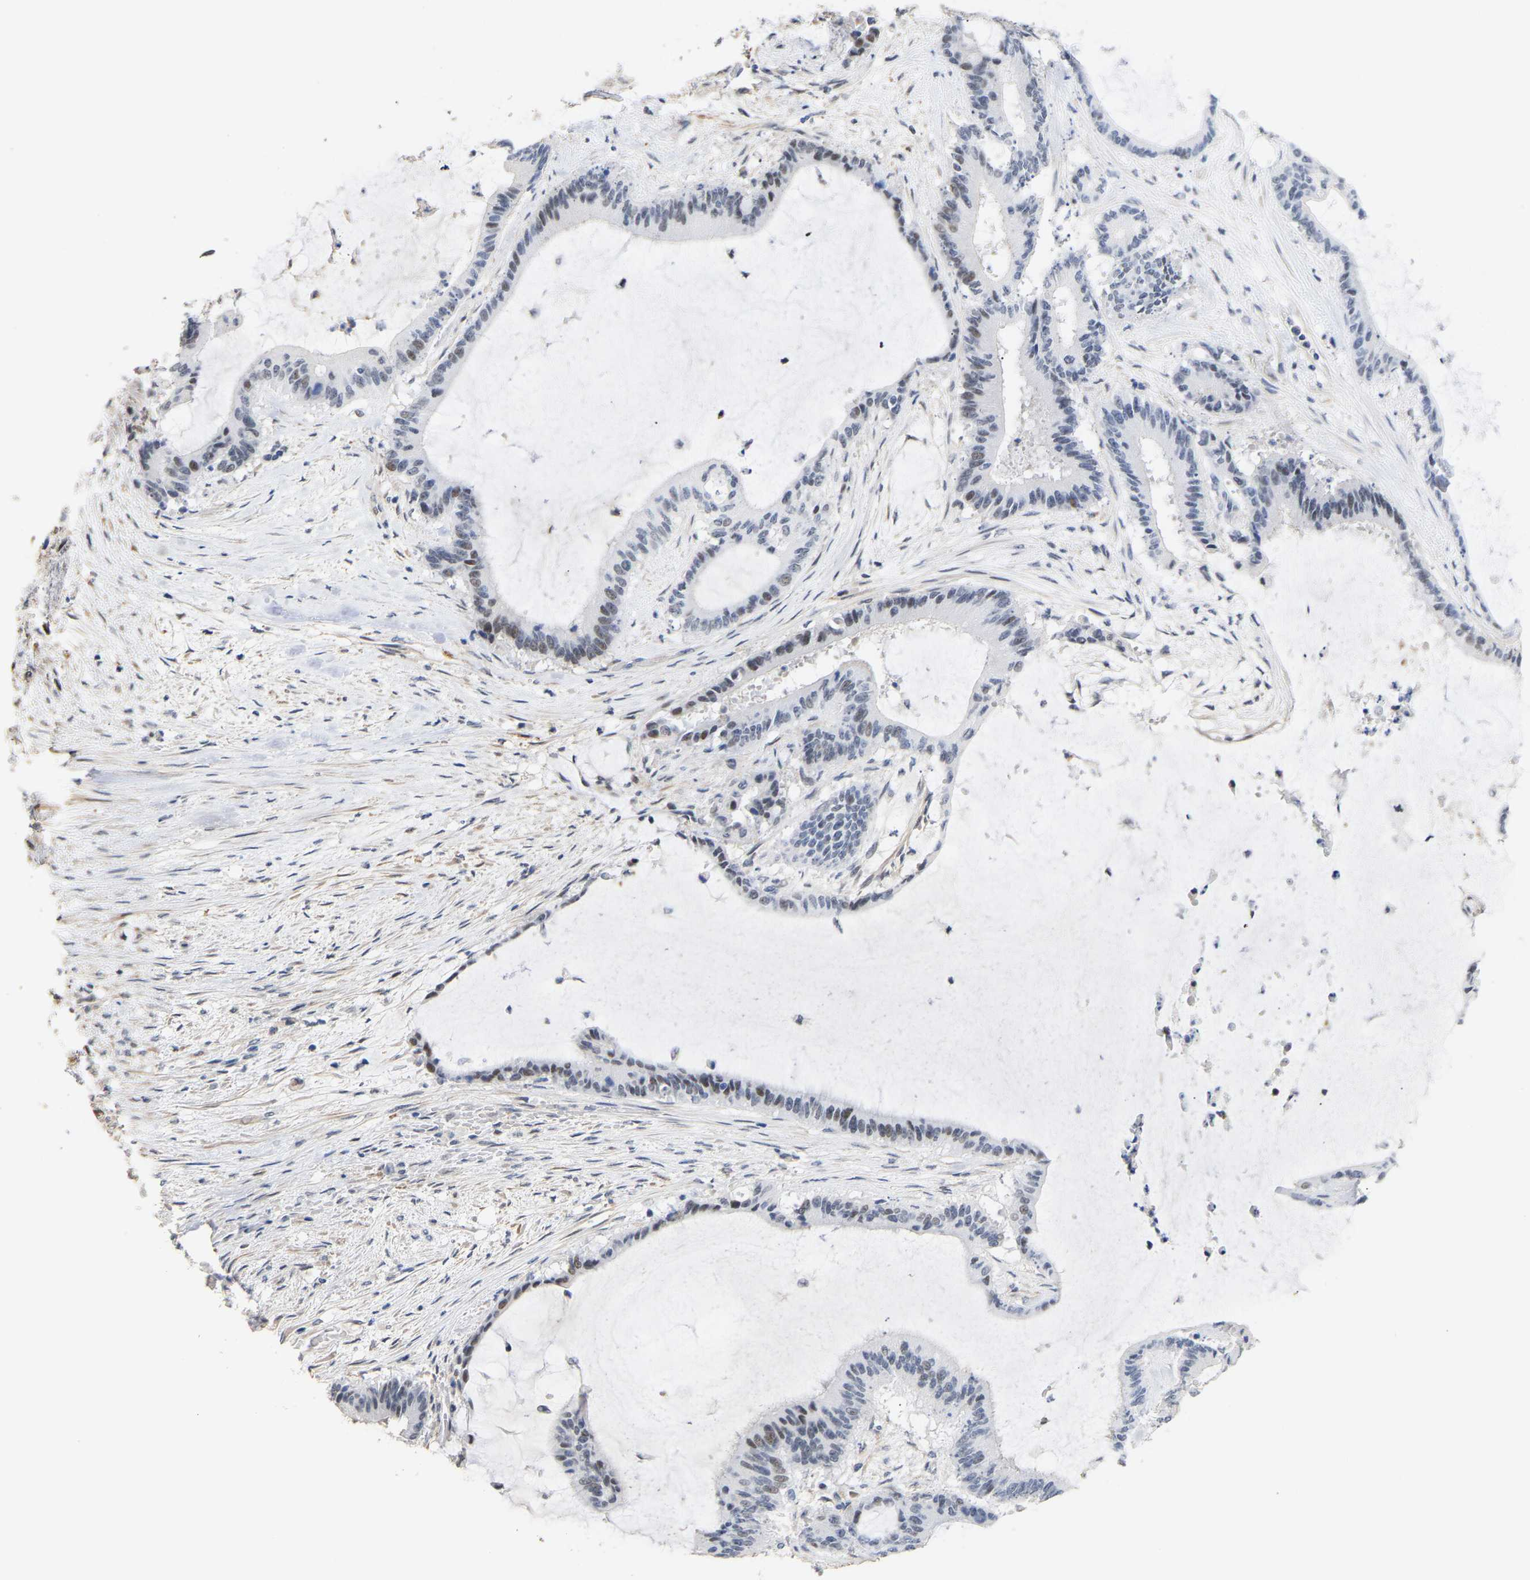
{"staining": {"intensity": "moderate", "quantity": "<25%", "location": "nuclear"}, "tissue": "liver cancer", "cell_type": "Tumor cells", "image_type": "cancer", "snomed": [{"axis": "morphology", "description": "Cholangiocarcinoma"}, {"axis": "topography", "description": "Liver"}], "caption": "IHC (DAB) staining of liver cancer (cholangiocarcinoma) displays moderate nuclear protein positivity in approximately <25% of tumor cells. The staining was performed using DAB (3,3'-diaminobenzidine), with brown indicating positive protein expression. Nuclei are stained blue with hematoxylin.", "gene": "AMPH", "patient": {"sex": "female", "age": 73}}